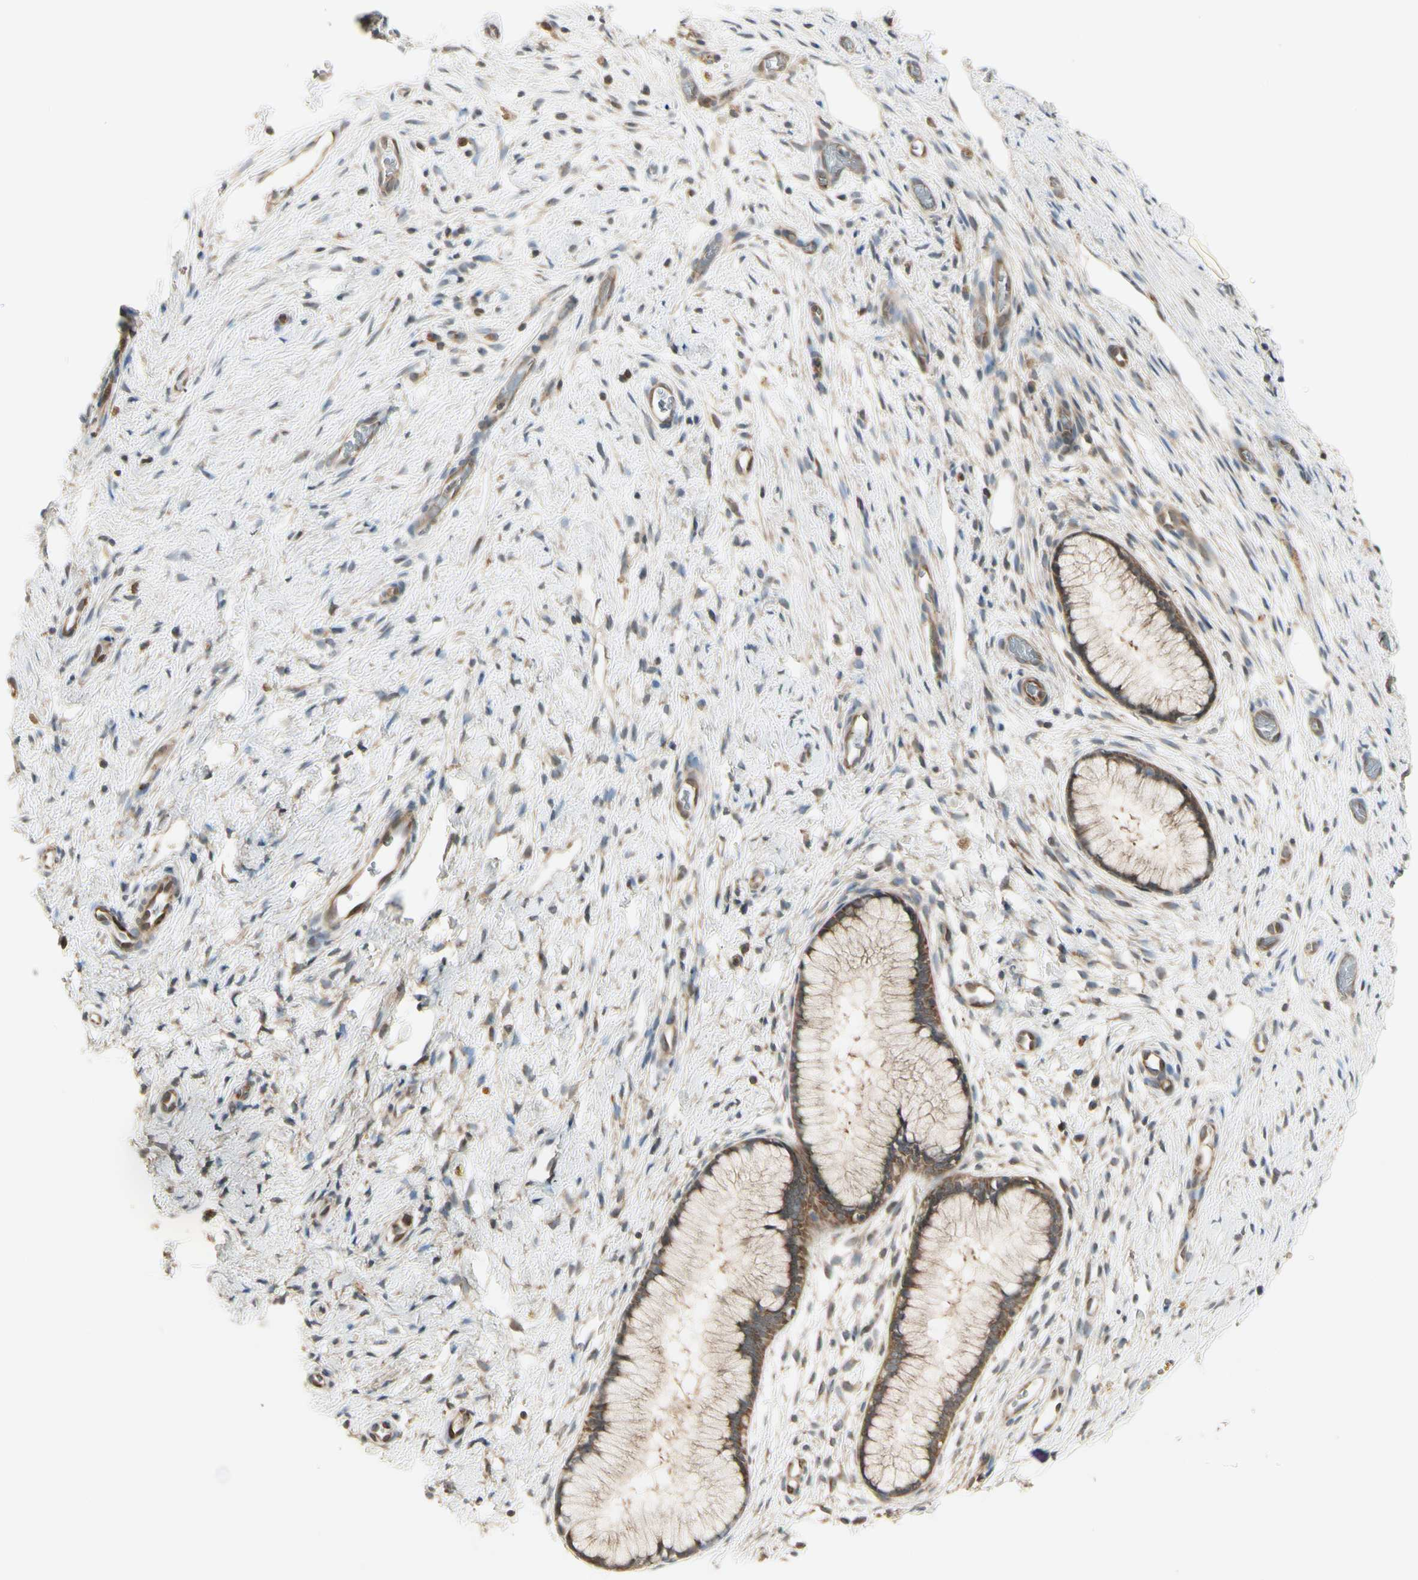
{"staining": {"intensity": "strong", "quantity": ">75%", "location": "cytoplasmic/membranous"}, "tissue": "cervix", "cell_type": "Glandular cells", "image_type": "normal", "snomed": [{"axis": "morphology", "description": "Normal tissue, NOS"}, {"axis": "topography", "description": "Cervix"}], "caption": "Cervix stained for a protein (brown) displays strong cytoplasmic/membranous positive staining in about >75% of glandular cells.", "gene": "OXSR1", "patient": {"sex": "female", "age": 65}}